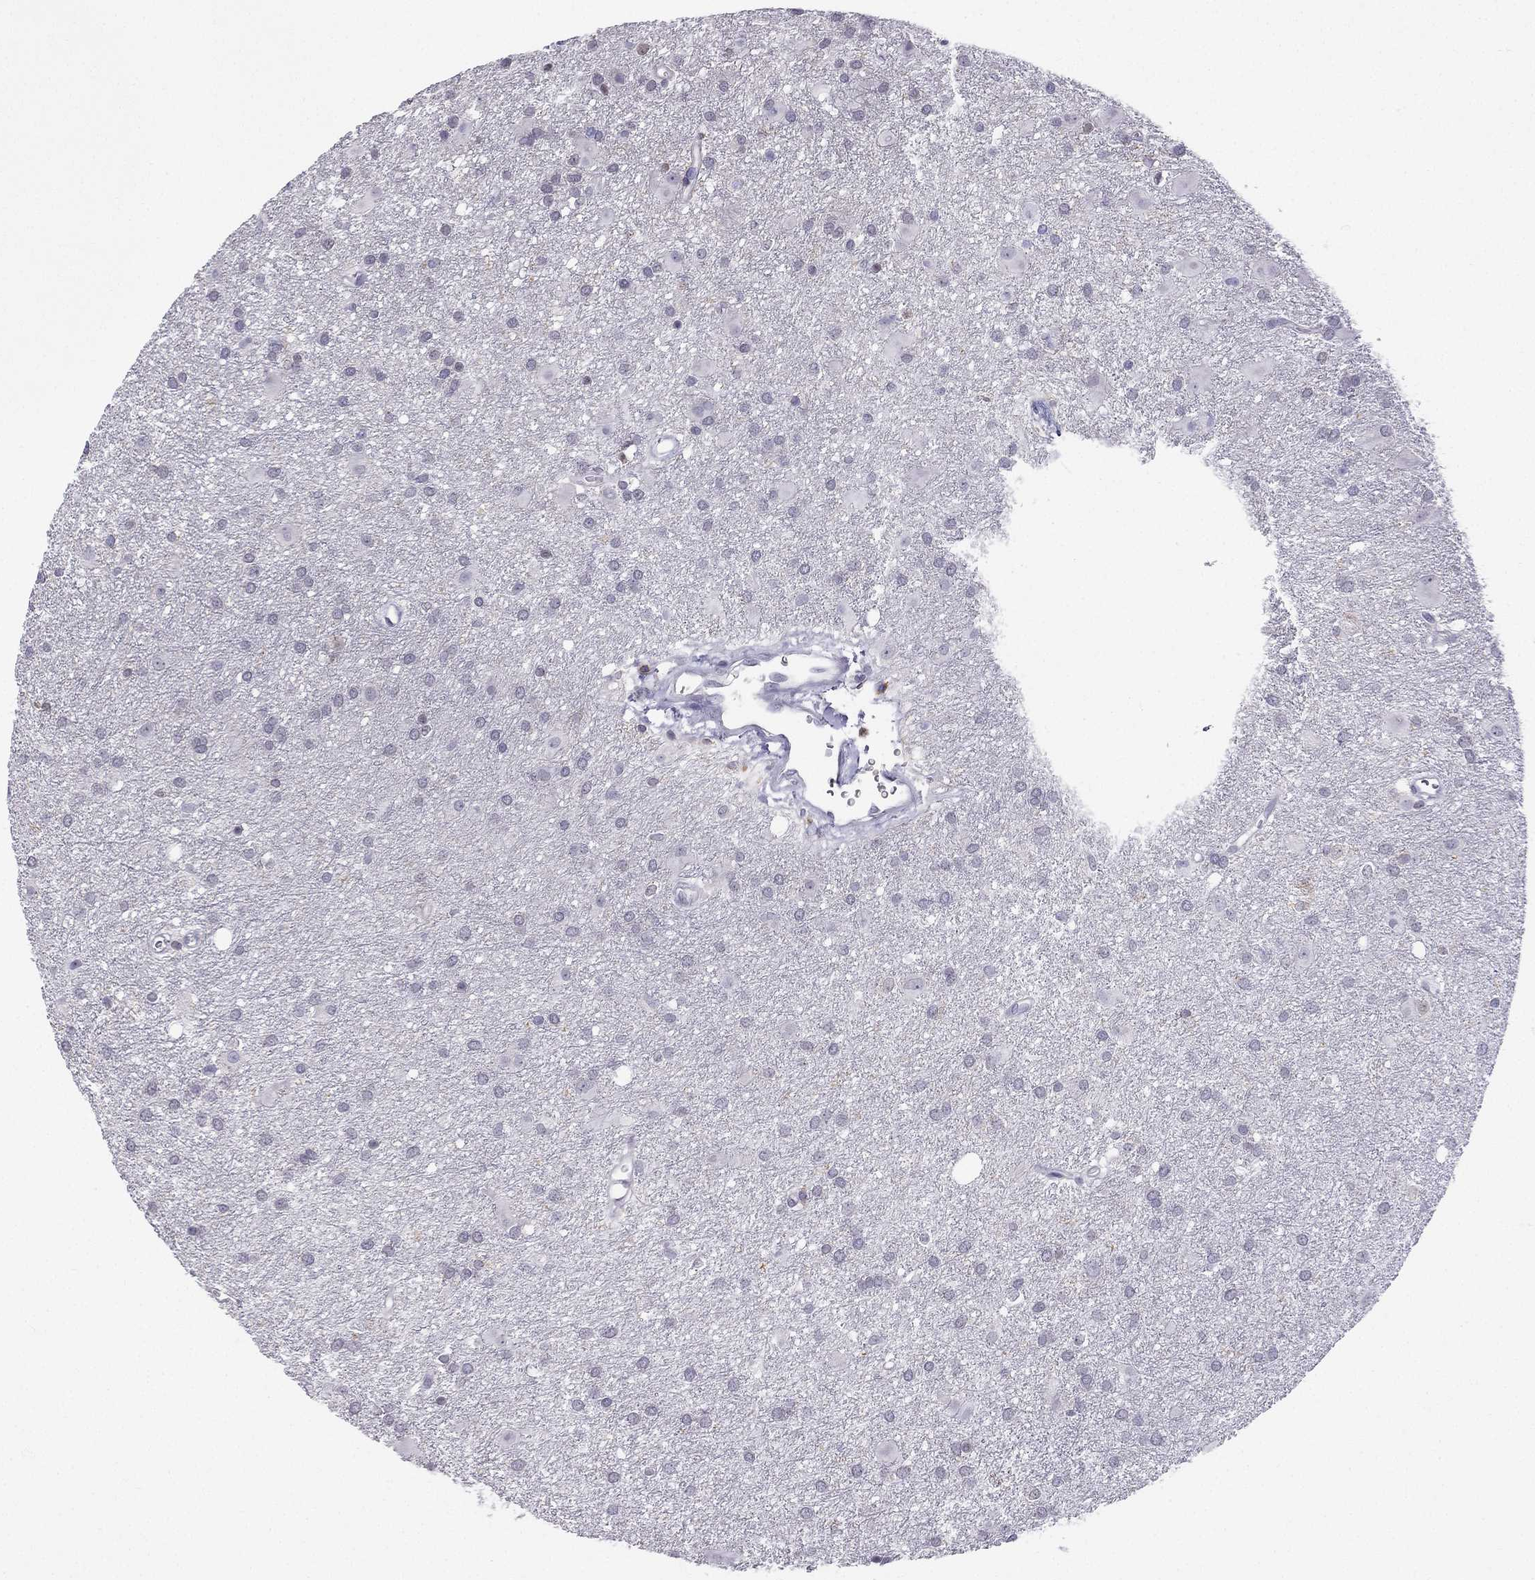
{"staining": {"intensity": "negative", "quantity": "none", "location": "none"}, "tissue": "glioma", "cell_type": "Tumor cells", "image_type": "cancer", "snomed": [{"axis": "morphology", "description": "Glioma, malignant, Low grade"}, {"axis": "topography", "description": "Brain"}], "caption": "Human glioma stained for a protein using immunohistochemistry (IHC) shows no expression in tumor cells.", "gene": "CCK", "patient": {"sex": "male", "age": 58}}